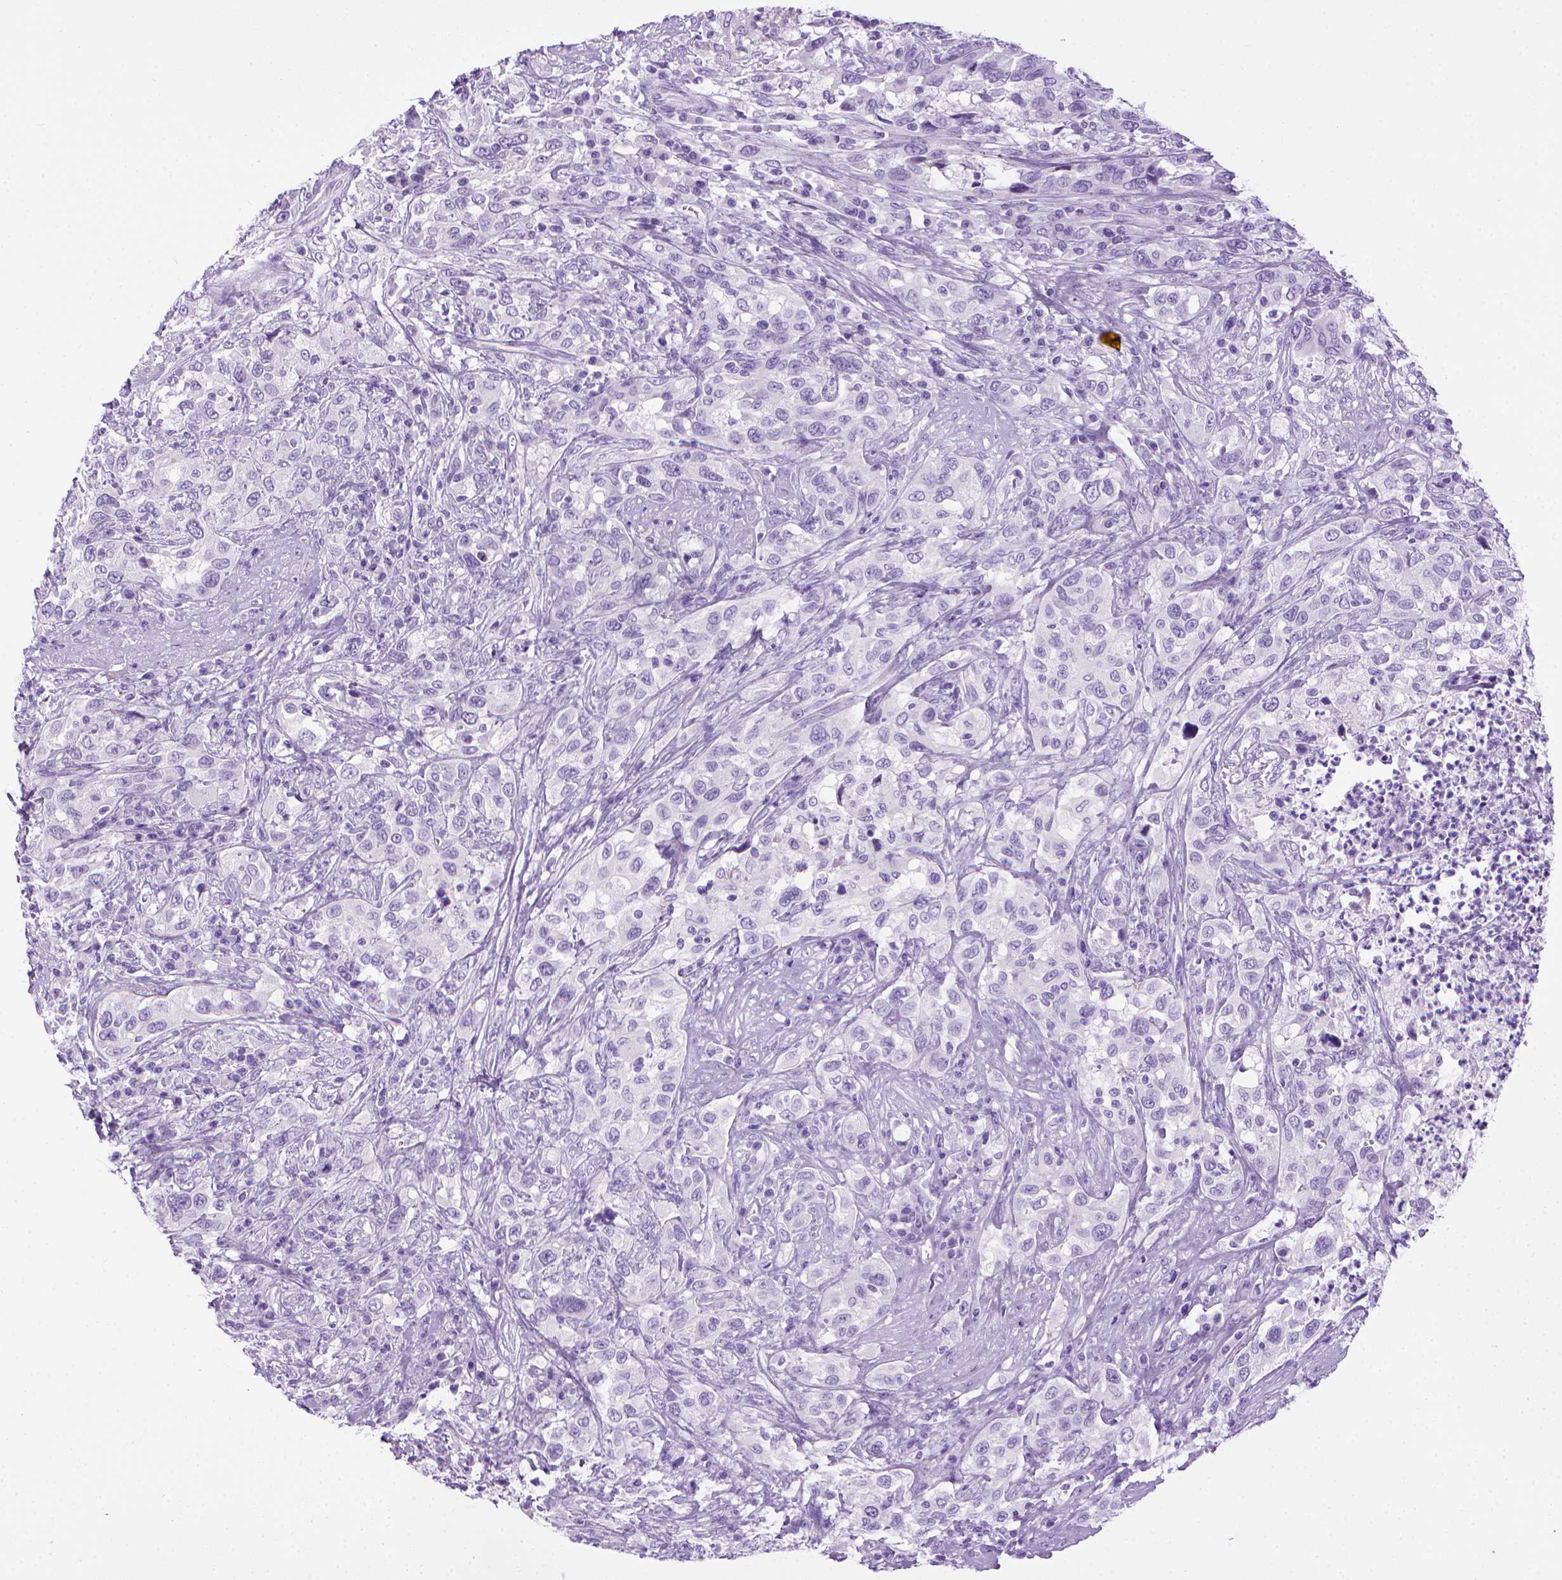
{"staining": {"intensity": "negative", "quantity": "none", "location": "none"}, "tissue": "urothelial cancer", "cell_type": "Tumor cells", "image_type": "cancer", "snomed": [{"axis": "morphology", "description": "Urothelial carcinoma, NOS"}, {"axis": "morphology", "description": "Urothelial carcinoma, High grade"}, {"axis": "topography", "description": "Urinary bladder"}], "caption": "Tumor cells show no significant expression in urothelial cancer.", "gene": "SGCG", "patient": {"sex": "female", "age": 64}}